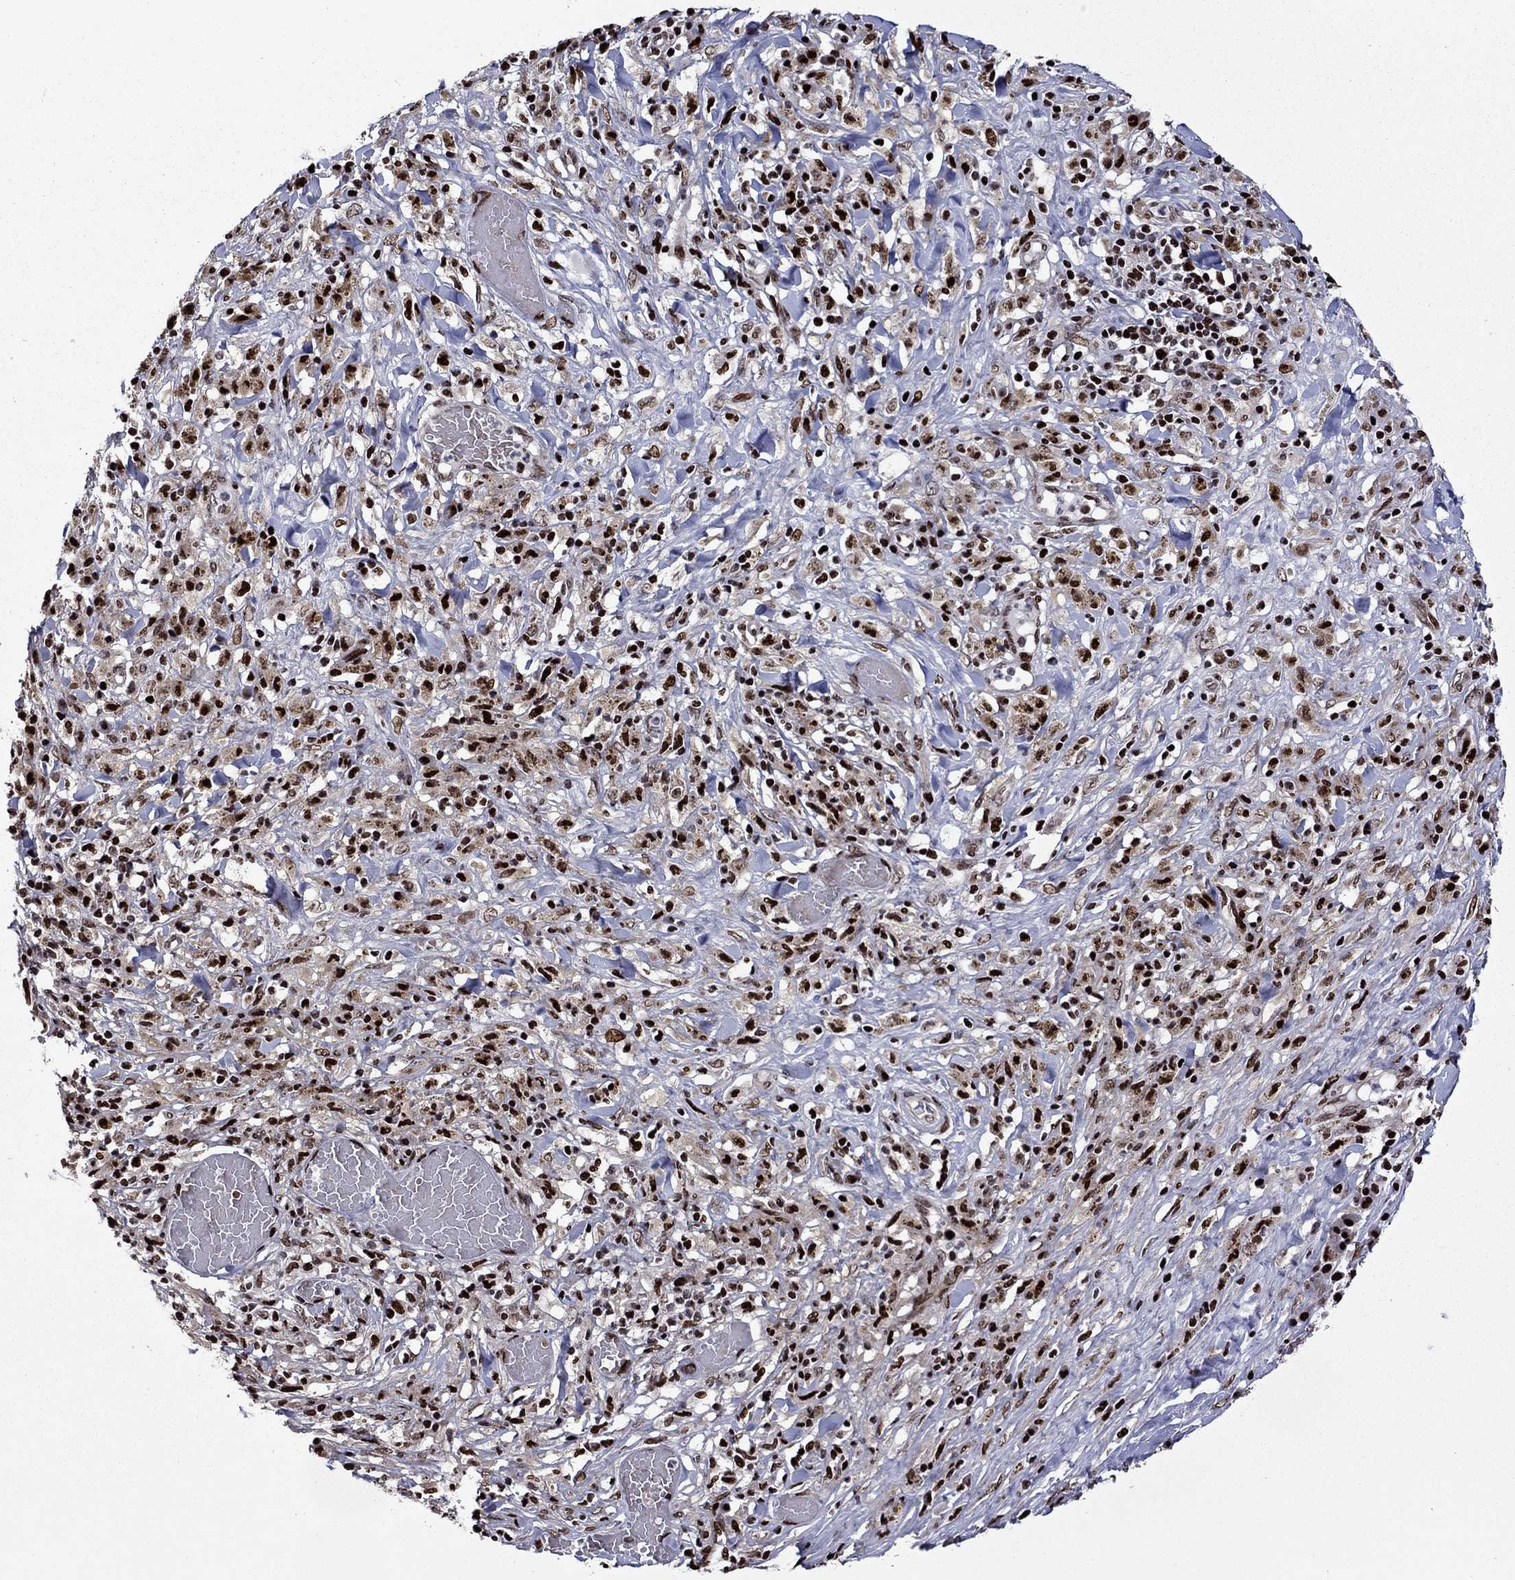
{"staining": {"intensity": "strong", "quantity": ">75%", "location": "nuclear"}, "tissue": "melanoma", "cell_type": "Tumor cells", "image_type": "cancer", "snomed": [{"axis": "morphology", "description": "Malignant melanoma, NOS"}, {"axis": "topography", "description": "Skin"}], "caption": "This is an image of immunohistochemistry (IHC) staining of malignant melanoma, which shows strong expression in the nuclear of tumor cells.", "gene": "LIMK1", "patient": {"sex": "female", "age": 91}}